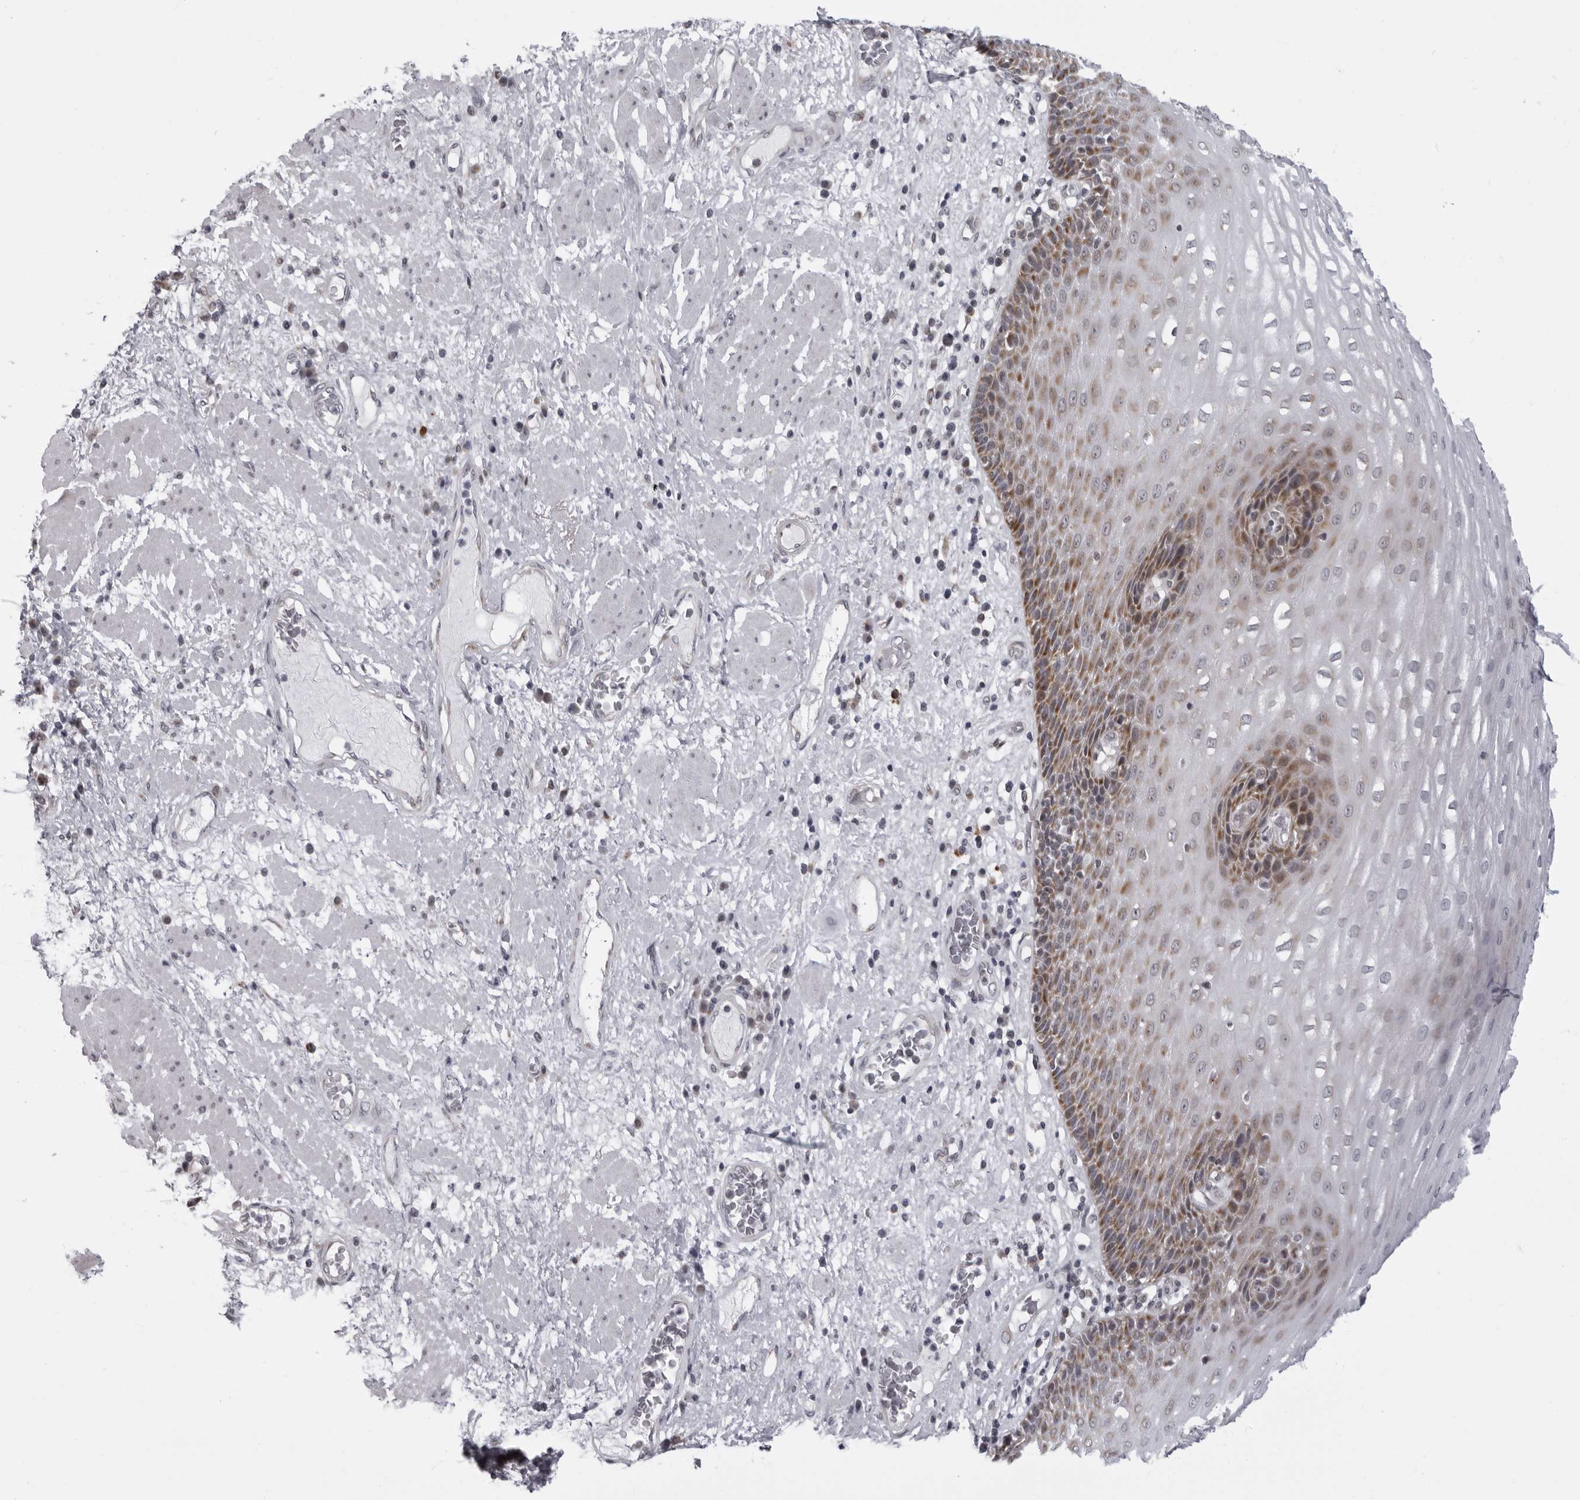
{"staining": {"intensity": "moderate", "quantity": ">75%", "location": "cytoplasmic/membranous"}, "tissue": "esophagus", "cell_type": "Squamous epithelial cells", "image_type": "normal", "snomed": [{"axis": "morphology", "description": "Normal tissue, NOS"}, {"axis": "morphology", "description": "Adenocarcinoma, NOS"}, {"axis": "topography", "description": "Esophagus"}], "caption": "Protein staining of benign esophagus exhibits moderate cytoplasmic/membranous positivity in approximately >75% of squamous epithelial cells. Nuclei are stained in blue.", "gene": "RTCA", "patient": {"sex": "male", "age": 62}}